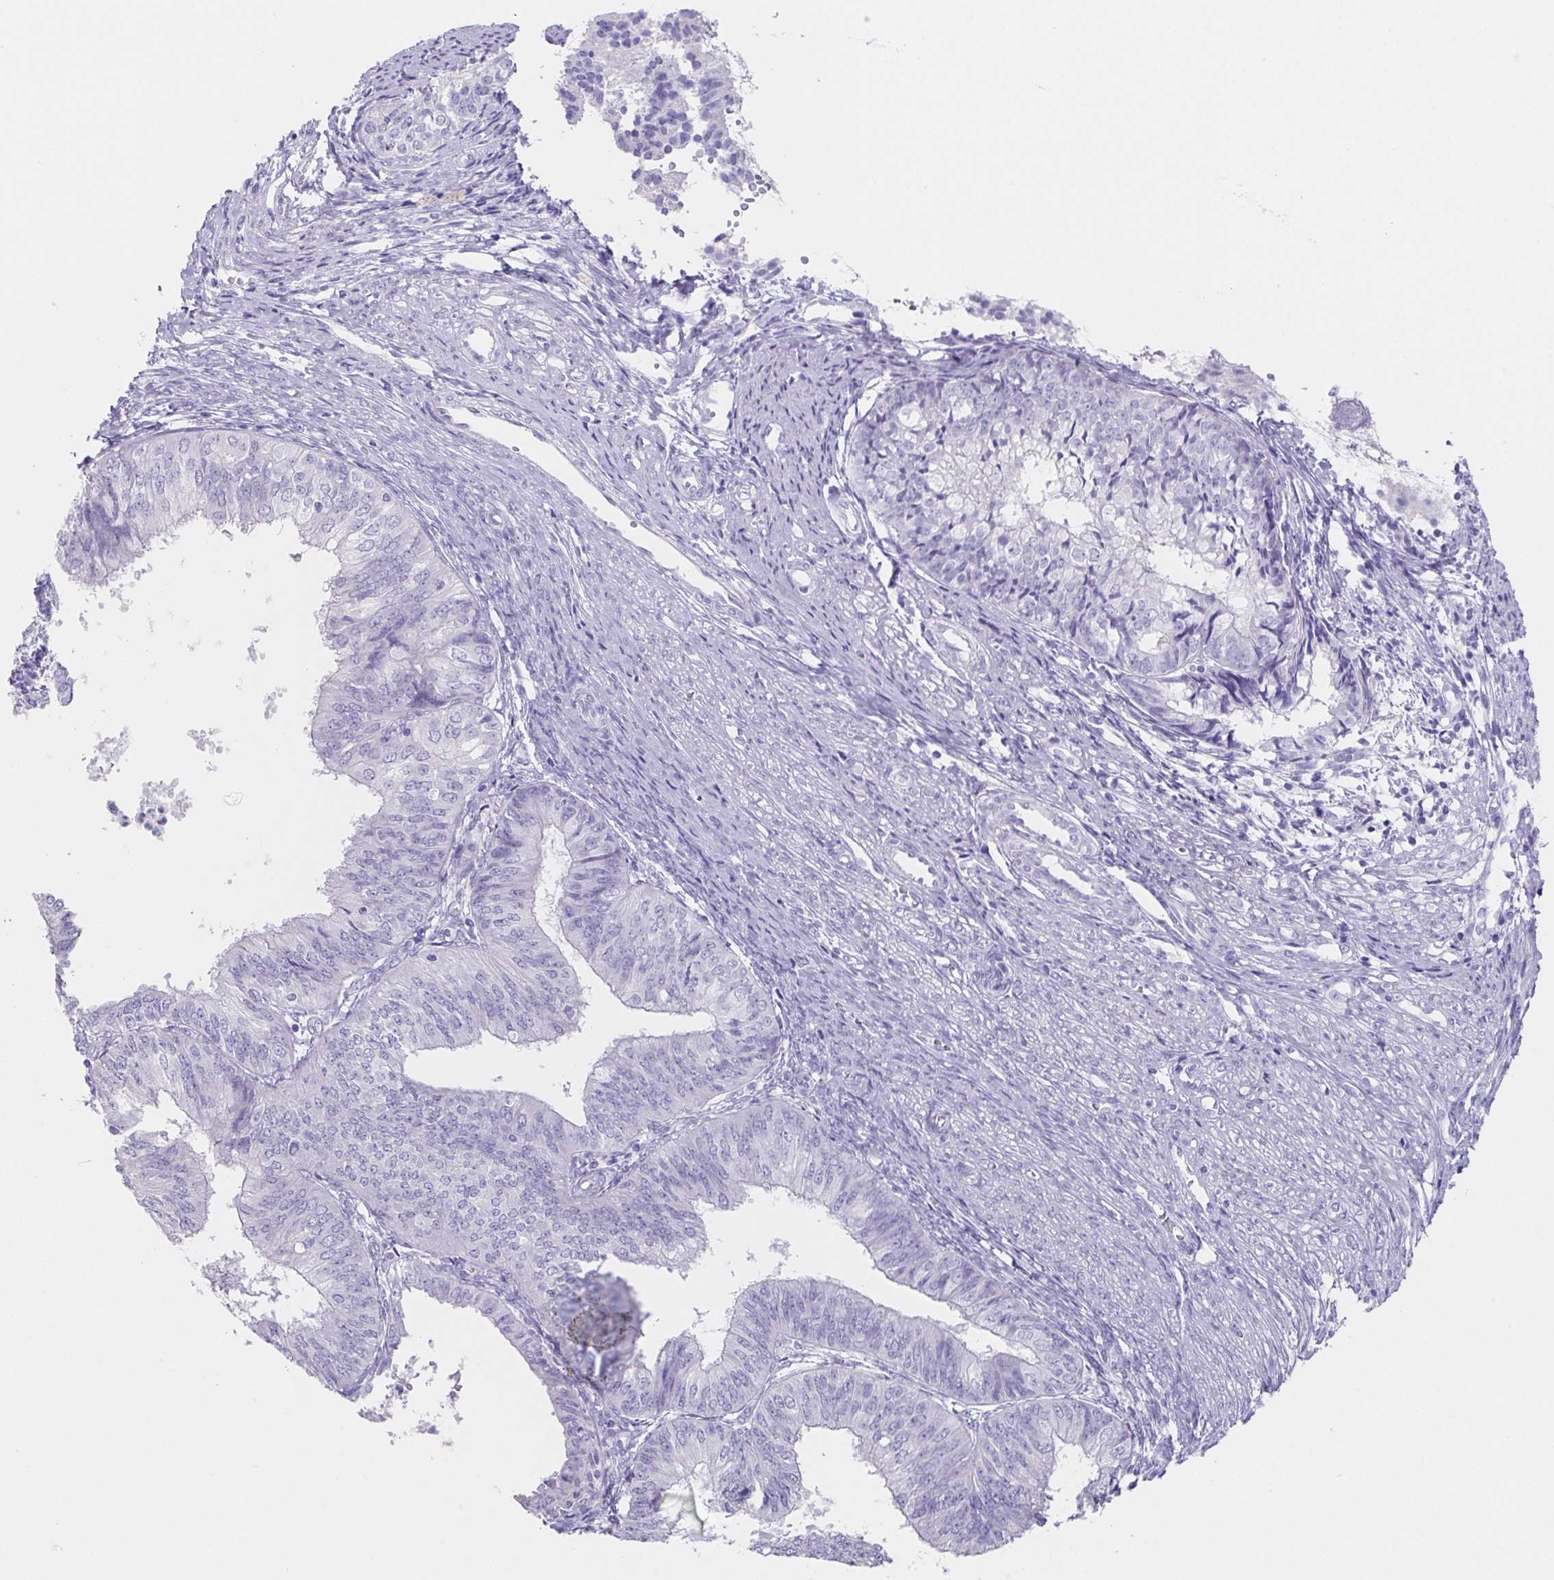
{"staining": {"intensity": "negative", "quantity": "none", "location": "none"}, "tissue": "endometrial cancer", "cell_type": "Tumor cells", "image_type": "cancer", "snomed": [{"axis": "morphology", "description": "Adenocarcinoma, NOS"}, {"axis": "topography", "description": "Endometrium"}], "caption": "Image shows no significant protein expression in tumor cells of adenocarcinoma (endometrial). (Immunohistochemistry (ihc), brightfield microscopy, high magnification).", "gene": "HDGFL1", "patient": {"sex": "female", "age": 58}}